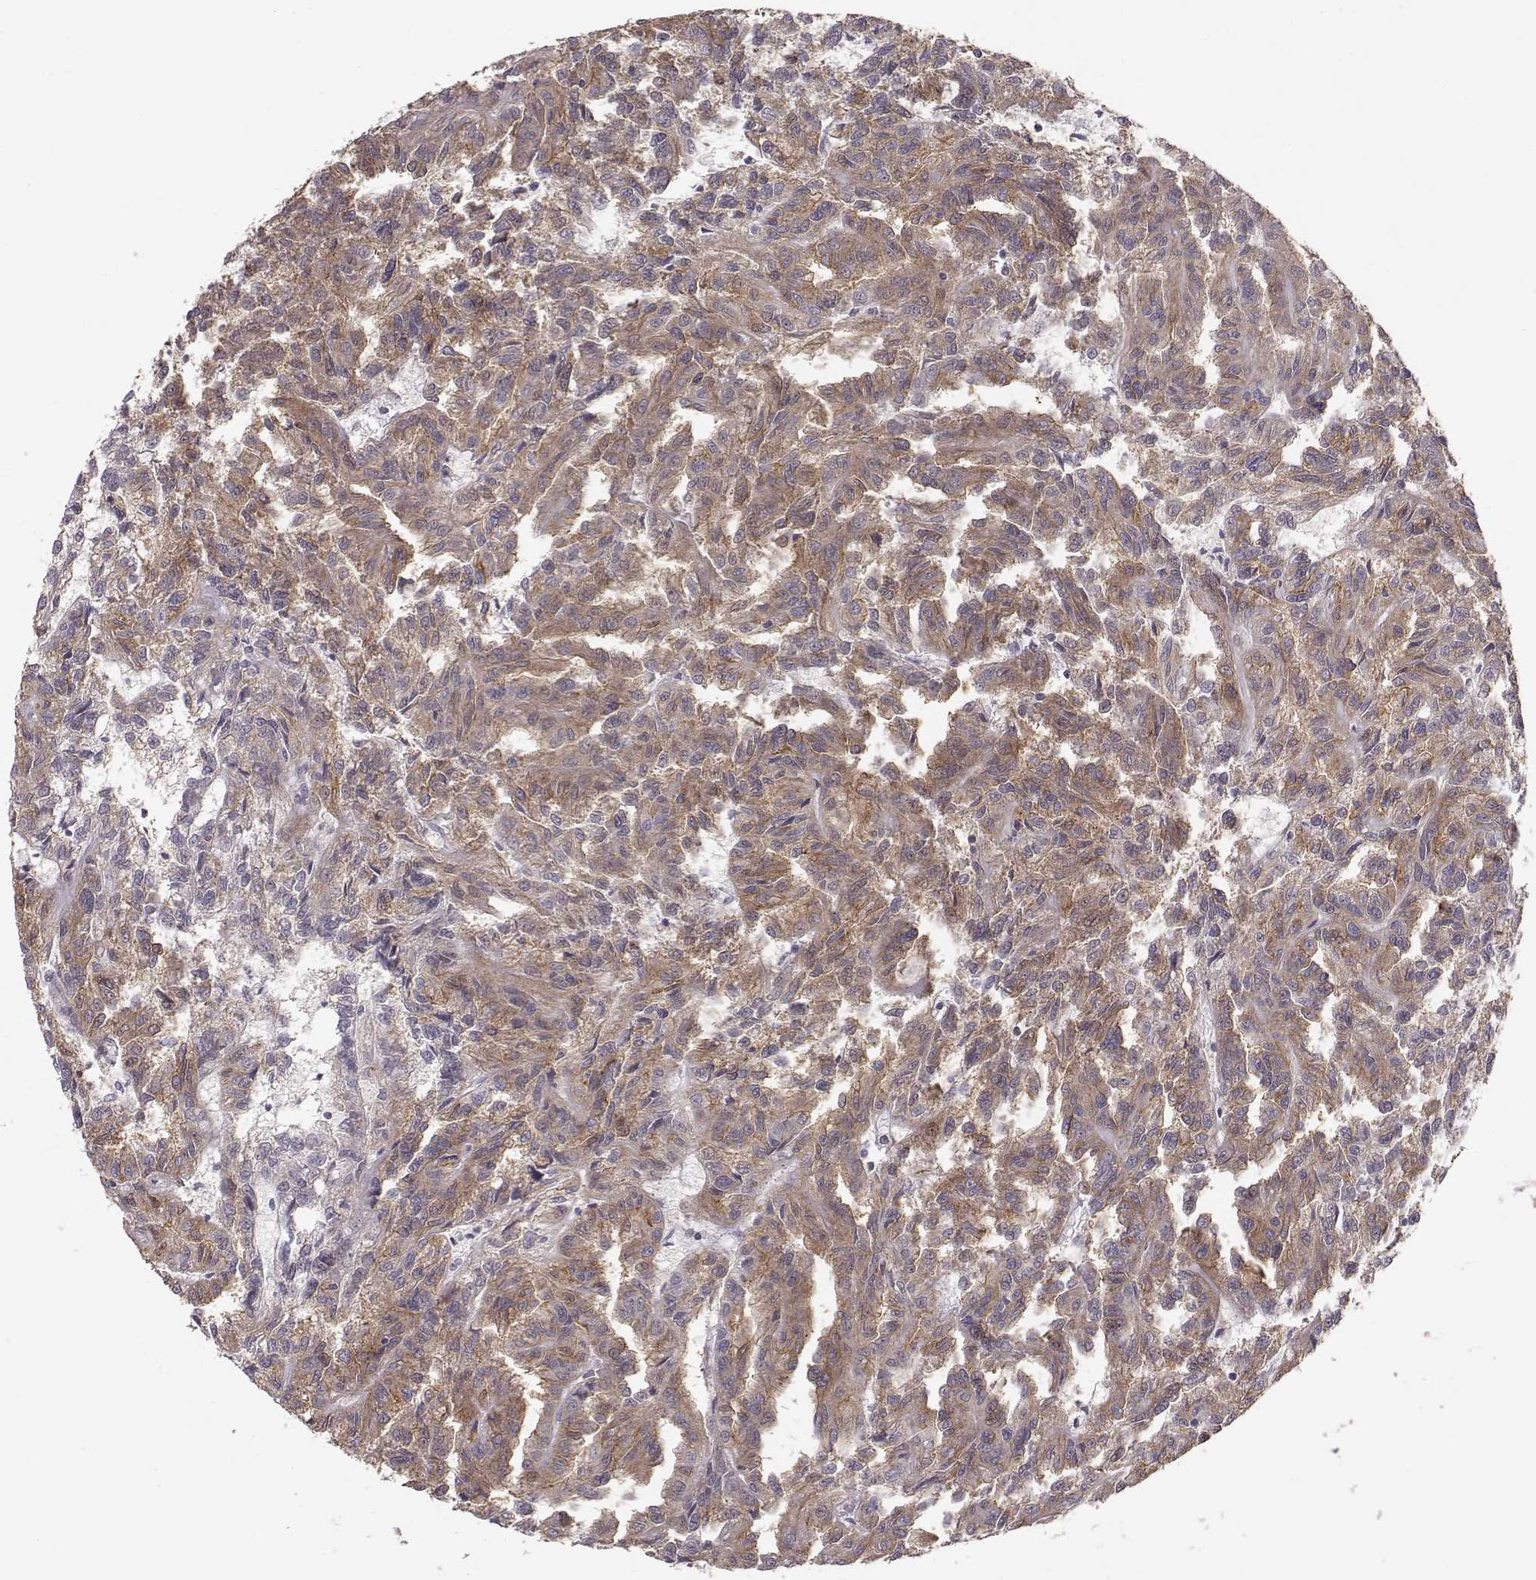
{"staining": {"intensity": "moderate", "quantity": "<25%", "location": "cytoplasmic/membranous"}, "tissue": "renal cancer", "cell_type": "Tumor cells", "image_type": "cancer", "snomed": [{"axis": "morphology", "description": "Adenocarcinoma, NOS"}, {"axis": "topography", "description": "Kidney"}], "caption": "Adenocarcinoma (renal) stained with a brown dye shows moderate cytoplasmic/membranous positive staining in about <25% of tumor cells.", "gene": "PLEKHG3", "patient": {"sex": "male", "age": 79}}